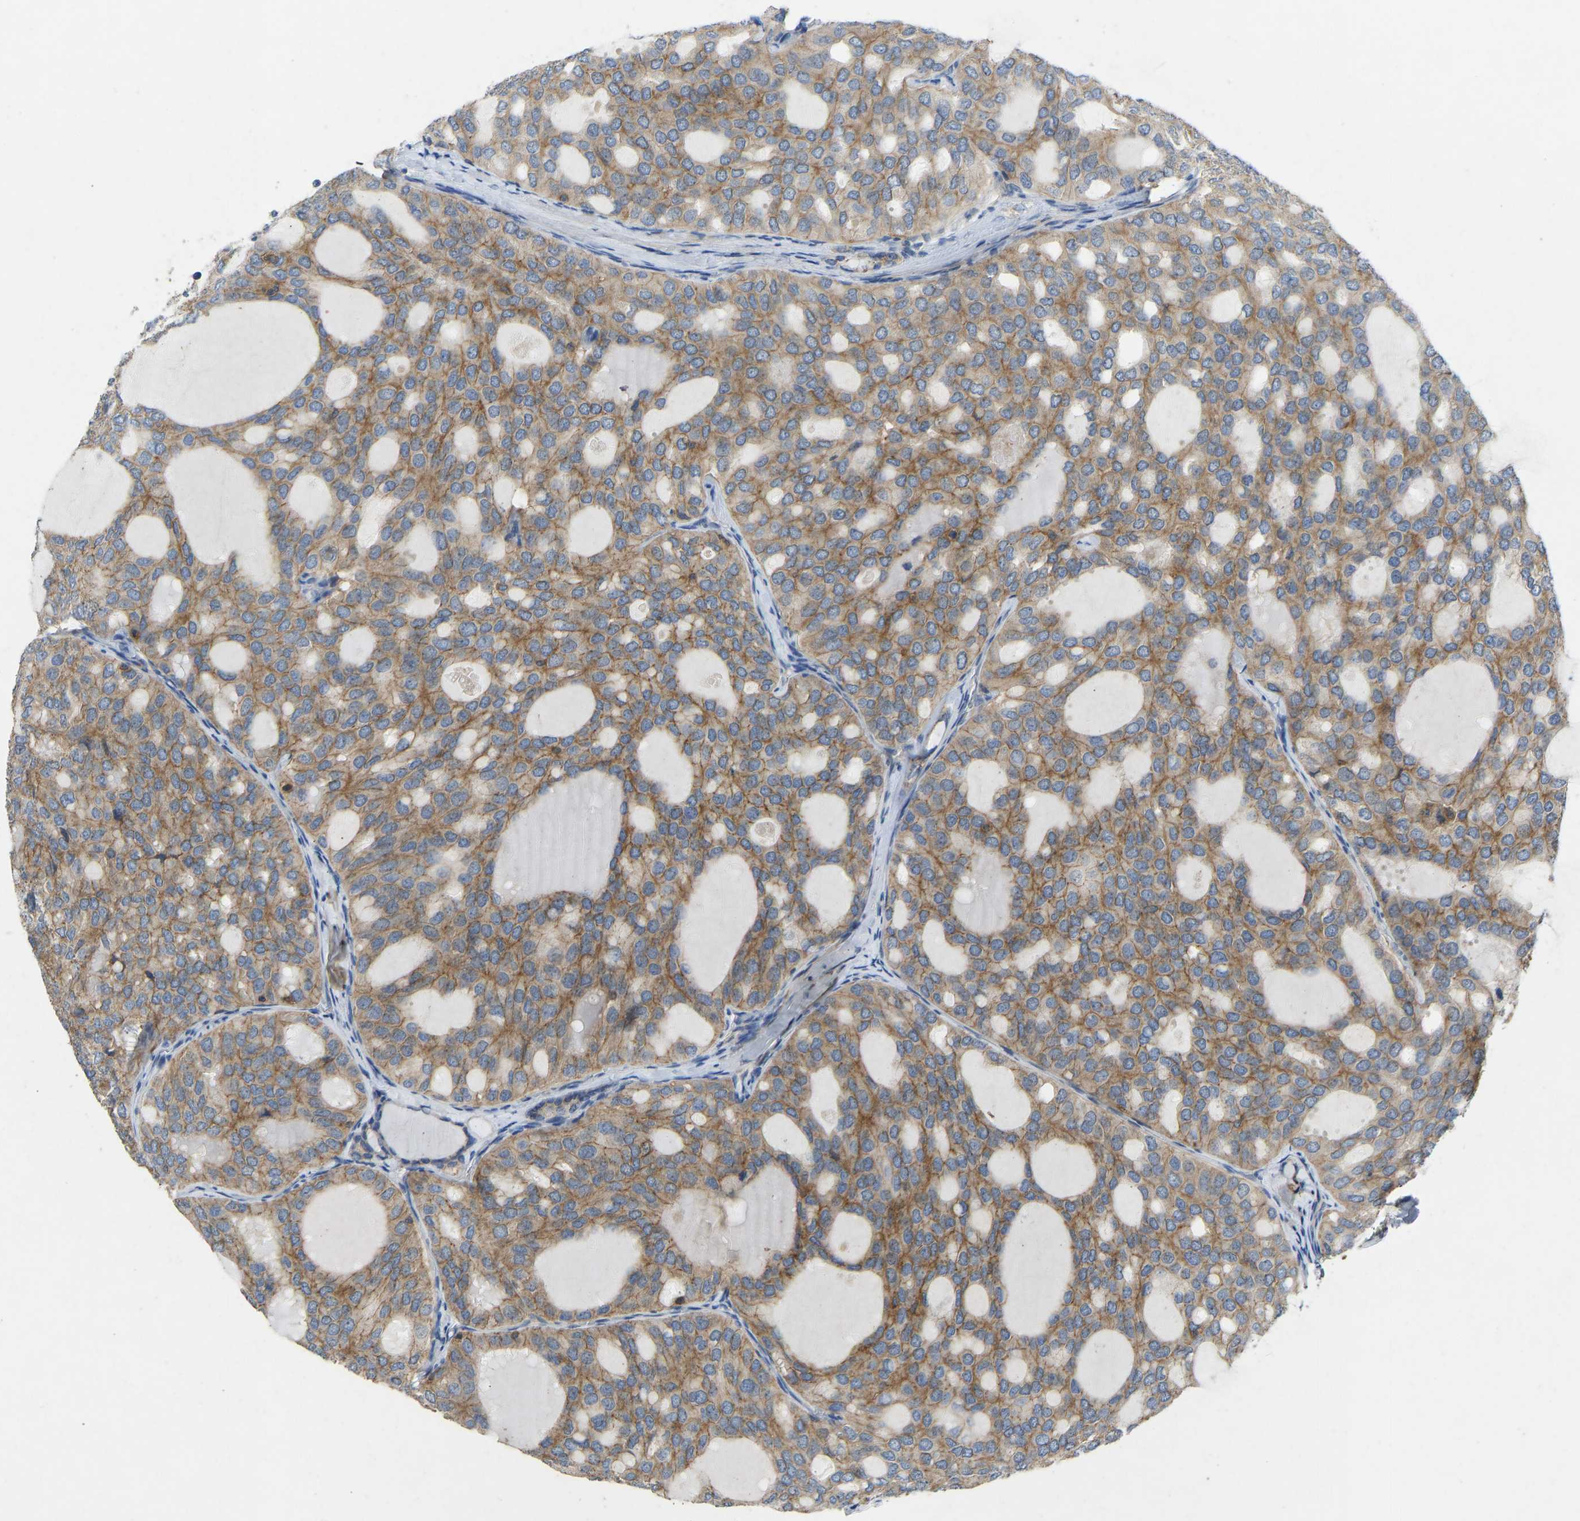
{"staining": {"intensity": "moderate", "quantity": ">75%", "location": "cytoplasmic/membranous"}, "tissue": "thyroid cancer", "cell_type": "Tumor cells", "image_type": "cancer", "snomed": [{"axis": "morphology", "description": "Follicular adenoma carcinoma, NOS"}, {"axis": "topography", "description": "Thyroid gland"}], "caption": "A brown stain shows moderate cytoplasmic/membranous positivity of a protein in human thyroid follicular adenoma carcinoma tumor cells.", "gene": "NDRG3", "patient": {"sex": "male", "age": 75}}